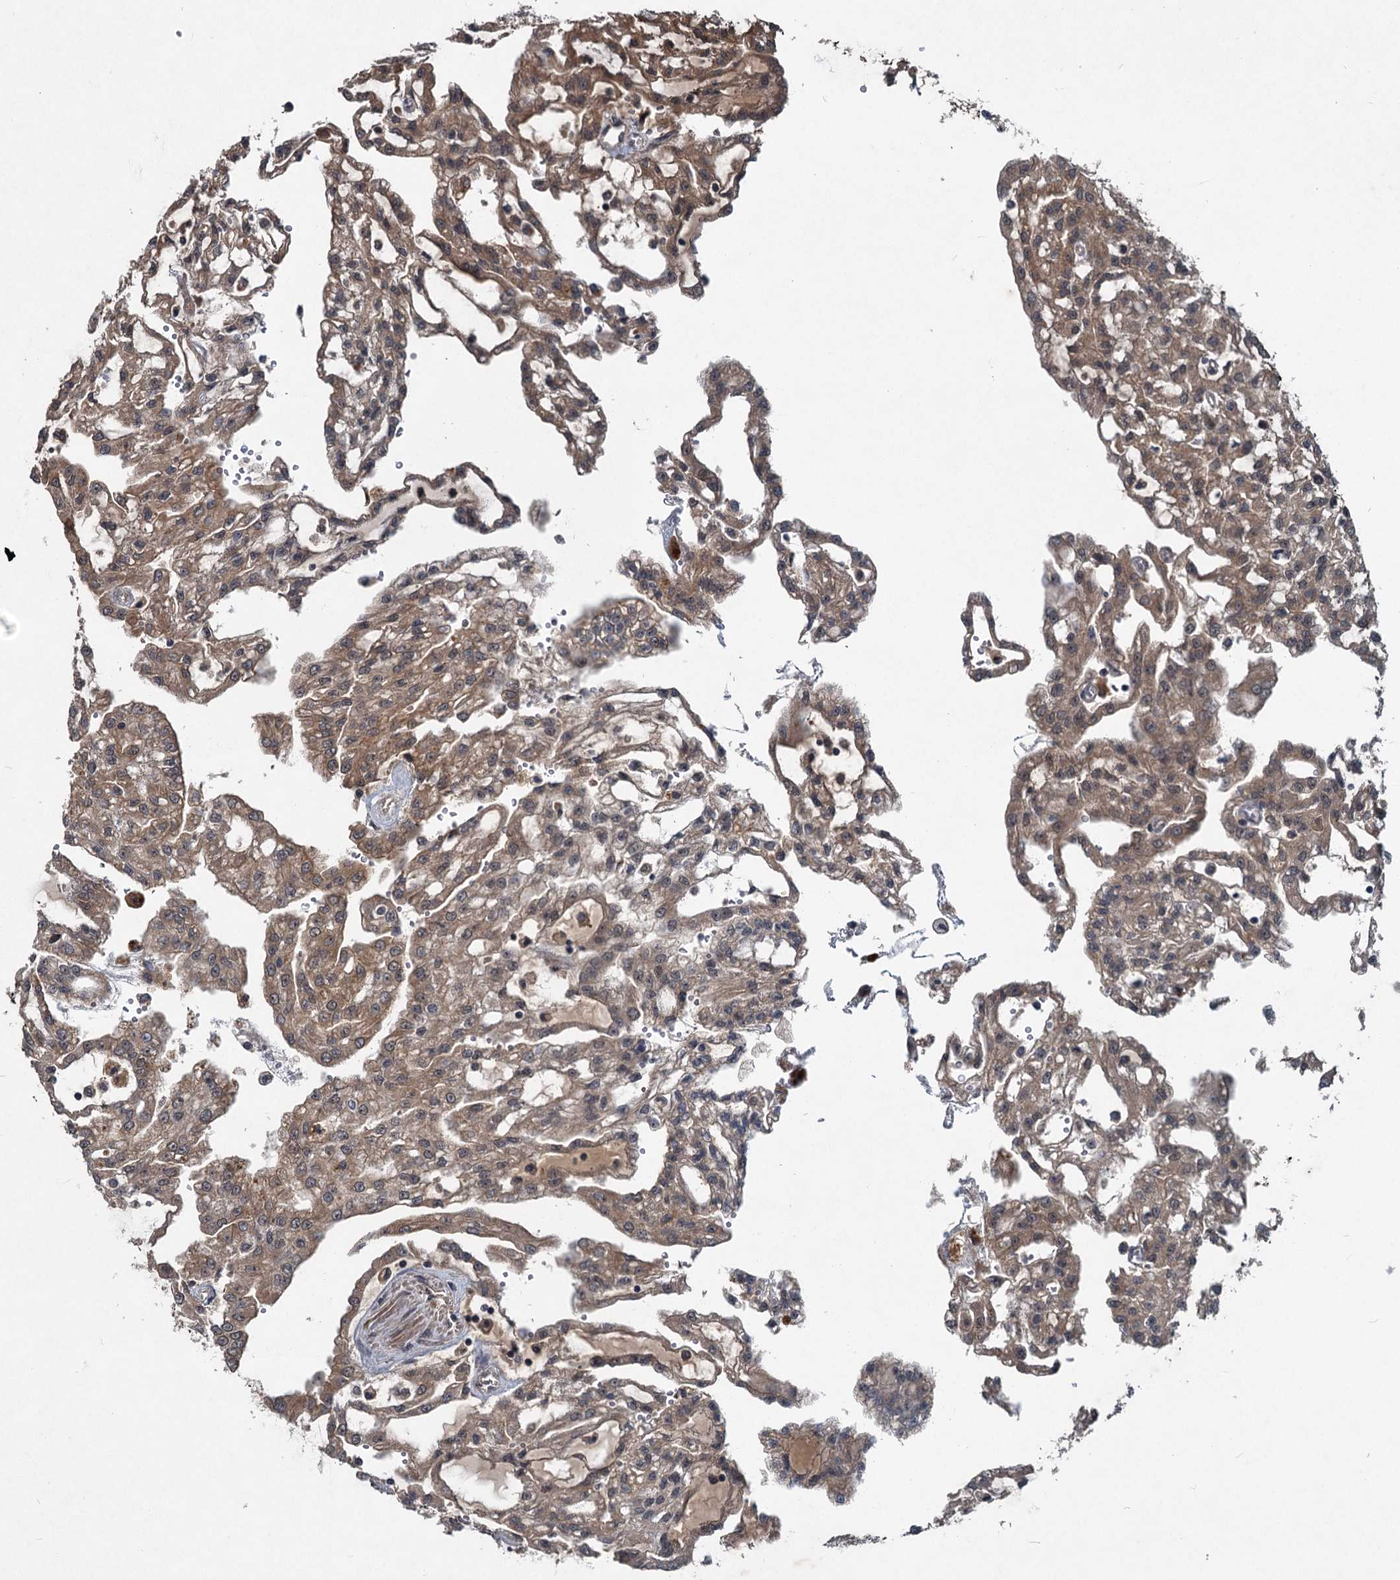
{"staining": {"intensity": "moderate", "quantity": ">75%", "location": "cytoplasmic/membranous"}, "tissue": "renal cancer", "cell_type": "Tumor cells", "image_type": "cancer", "snomed": [{"axis": "morphology", "description": "Adenocarcinoma, NOS"}, {"axis": "topography", "description": "Kidney"}], "caption": "Renal cancer (adenocarcinoma) was stained to show a protein in brown. There is medium levels of moderate cytoplasmic/membranous positivity in about >75% of tumor cells.", "gene": "RITA1", "patient": {"sex": "male", "age": 63}}